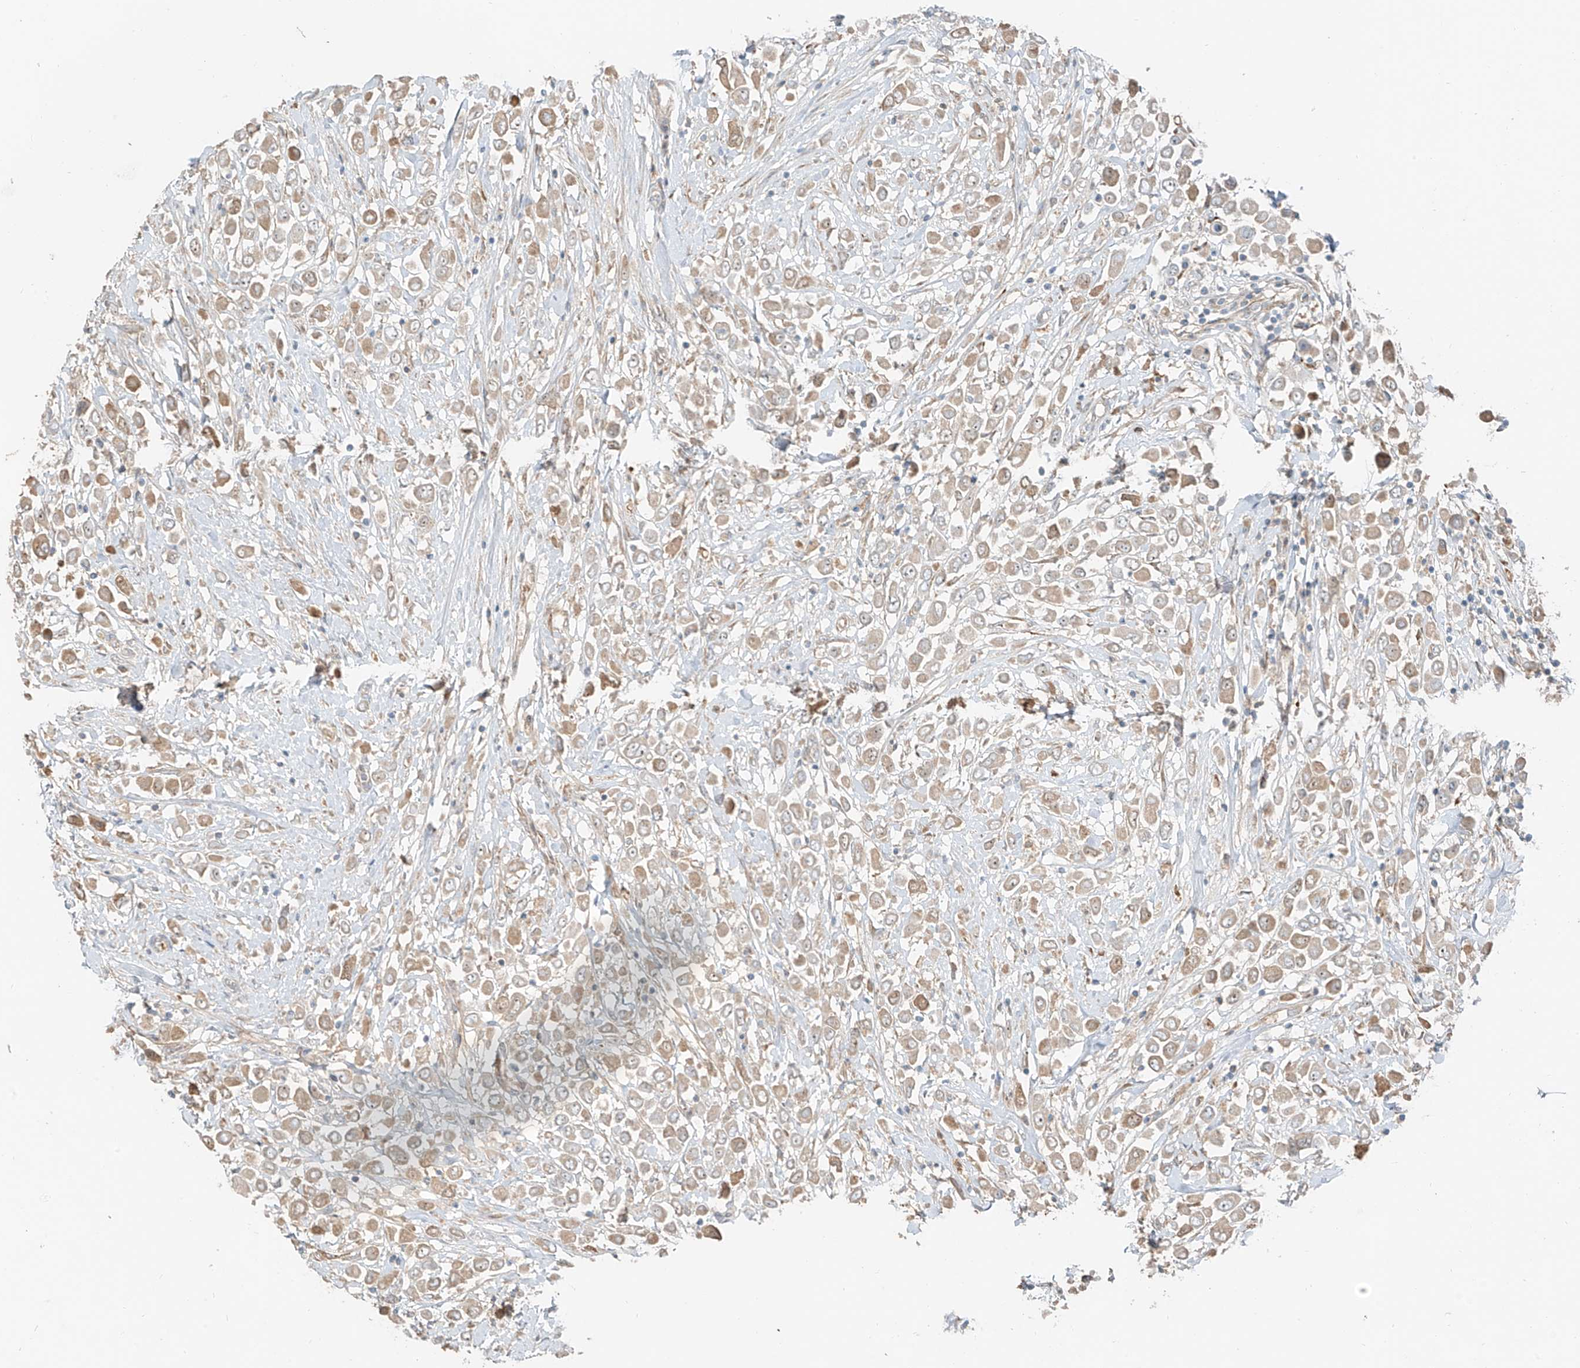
{"staining": {"intensity": "weak", "quantity": "25%-75%", "location": "cytoplasmic/membranous"}, "tissue": "breast cancer", "cell_type": "Tumor cells", "image_type": "cancer", "snomed": [{"axis": "morphology", "description": "Duct carcinoma"}, {"axis": "topography", "description": "Breast"}], "caption": "Immunohistochemistry of breast cancer (infiltrating ductal carcinoma) shows low levels of weak cytoplasmic/membranous staining in approximately 25%-75% of tumor cells.", "gene": "FSTL1", "patient": {"sex": "female", "age": 61}}